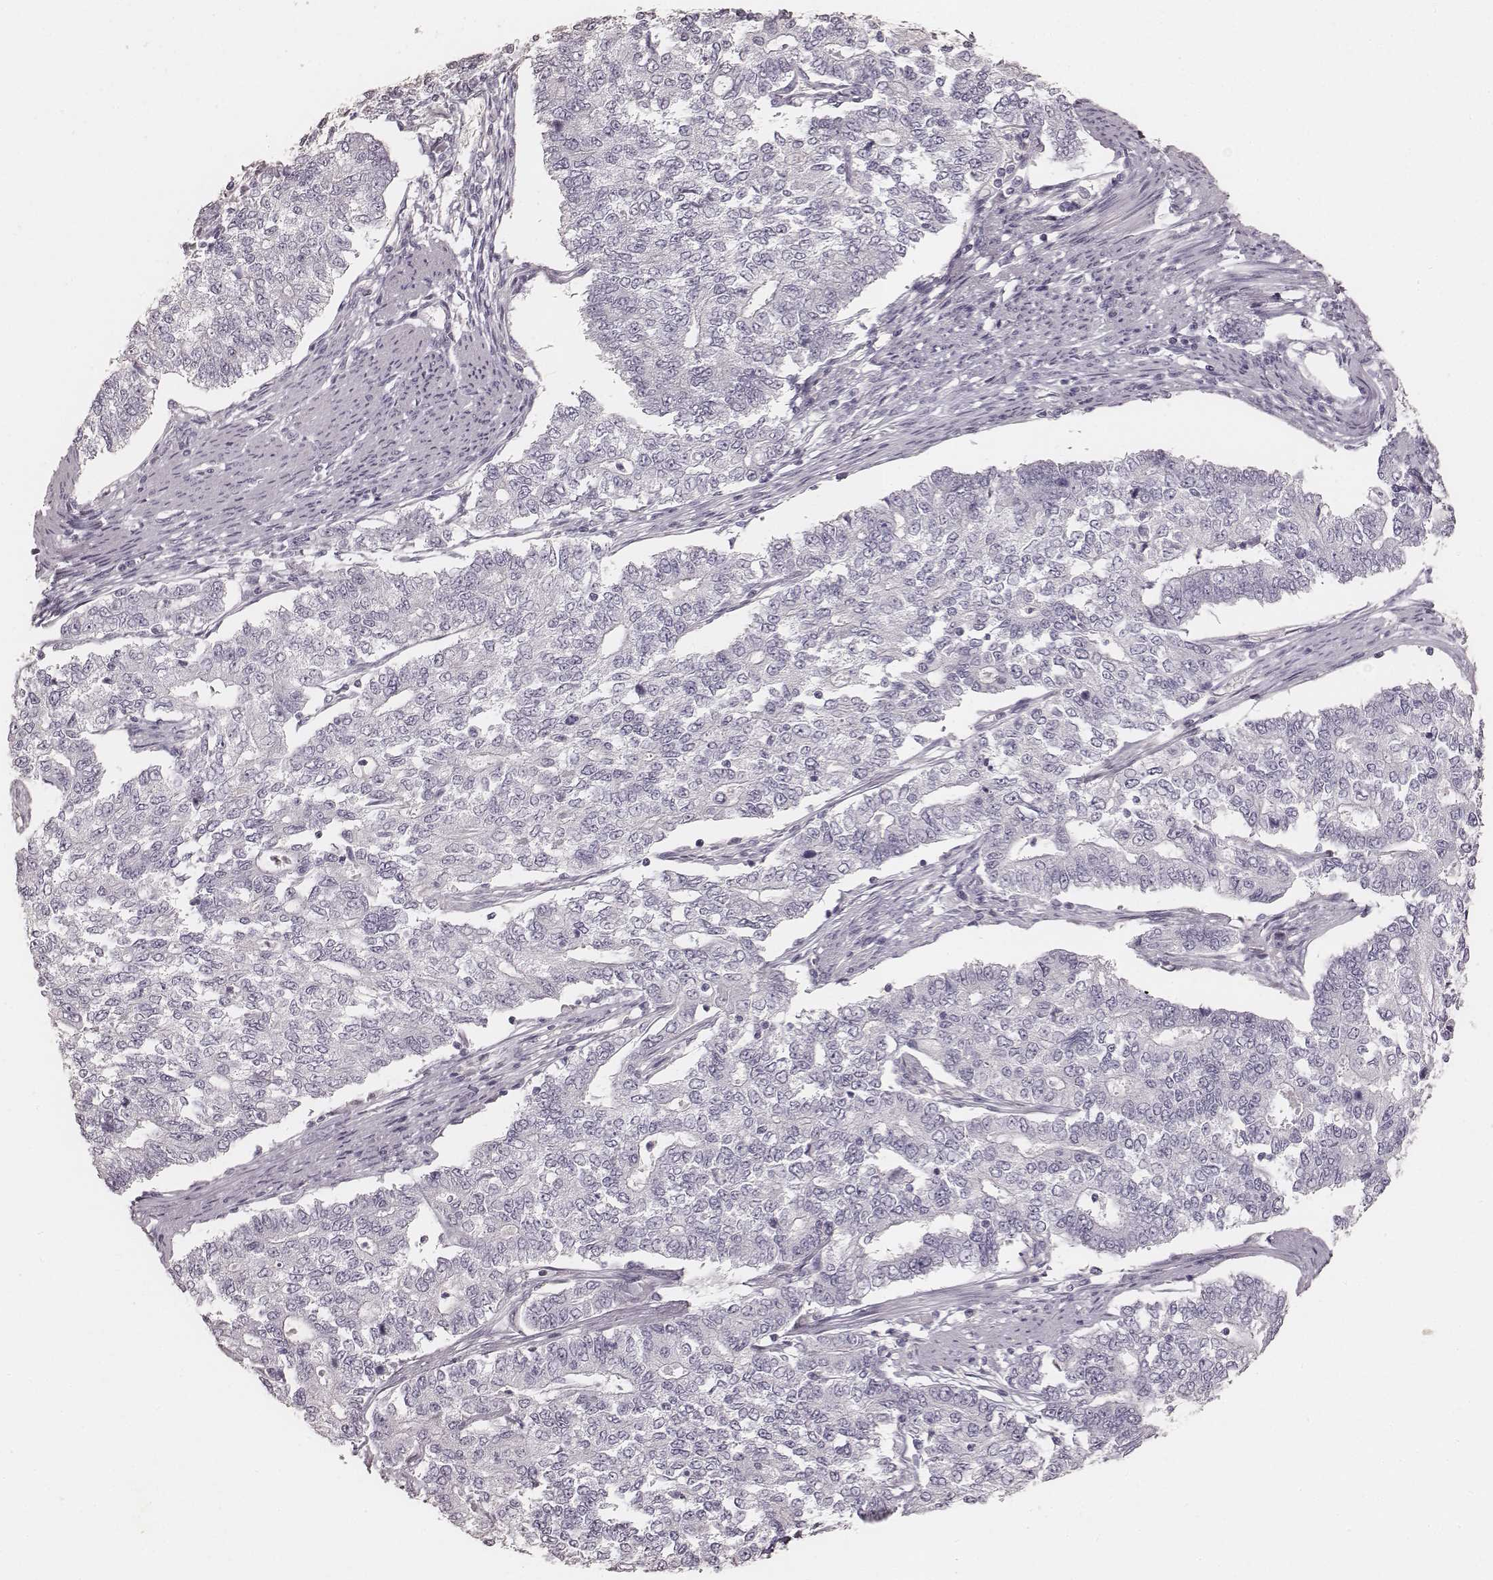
{"staining": {"intensity": "negative", "quantity": "none", "location": "none"}, "tissue": "endometrial cancer", "cell_type": "Tumor cells", "image_type": "cancer", "snomed": [{"axis": "morphology", "description": "Adenocarcinoma, NOS"}, {"axis": "topography", "description": "Uterus"}], "caption": "The immunohistochemistry (IHC) photomicrograph has no significant expression in tumor cells of endometrial cancer (adenocarcinoma) tissue.", "gene": "KRT26", "patient": {"sex": "female", "age": 59}}